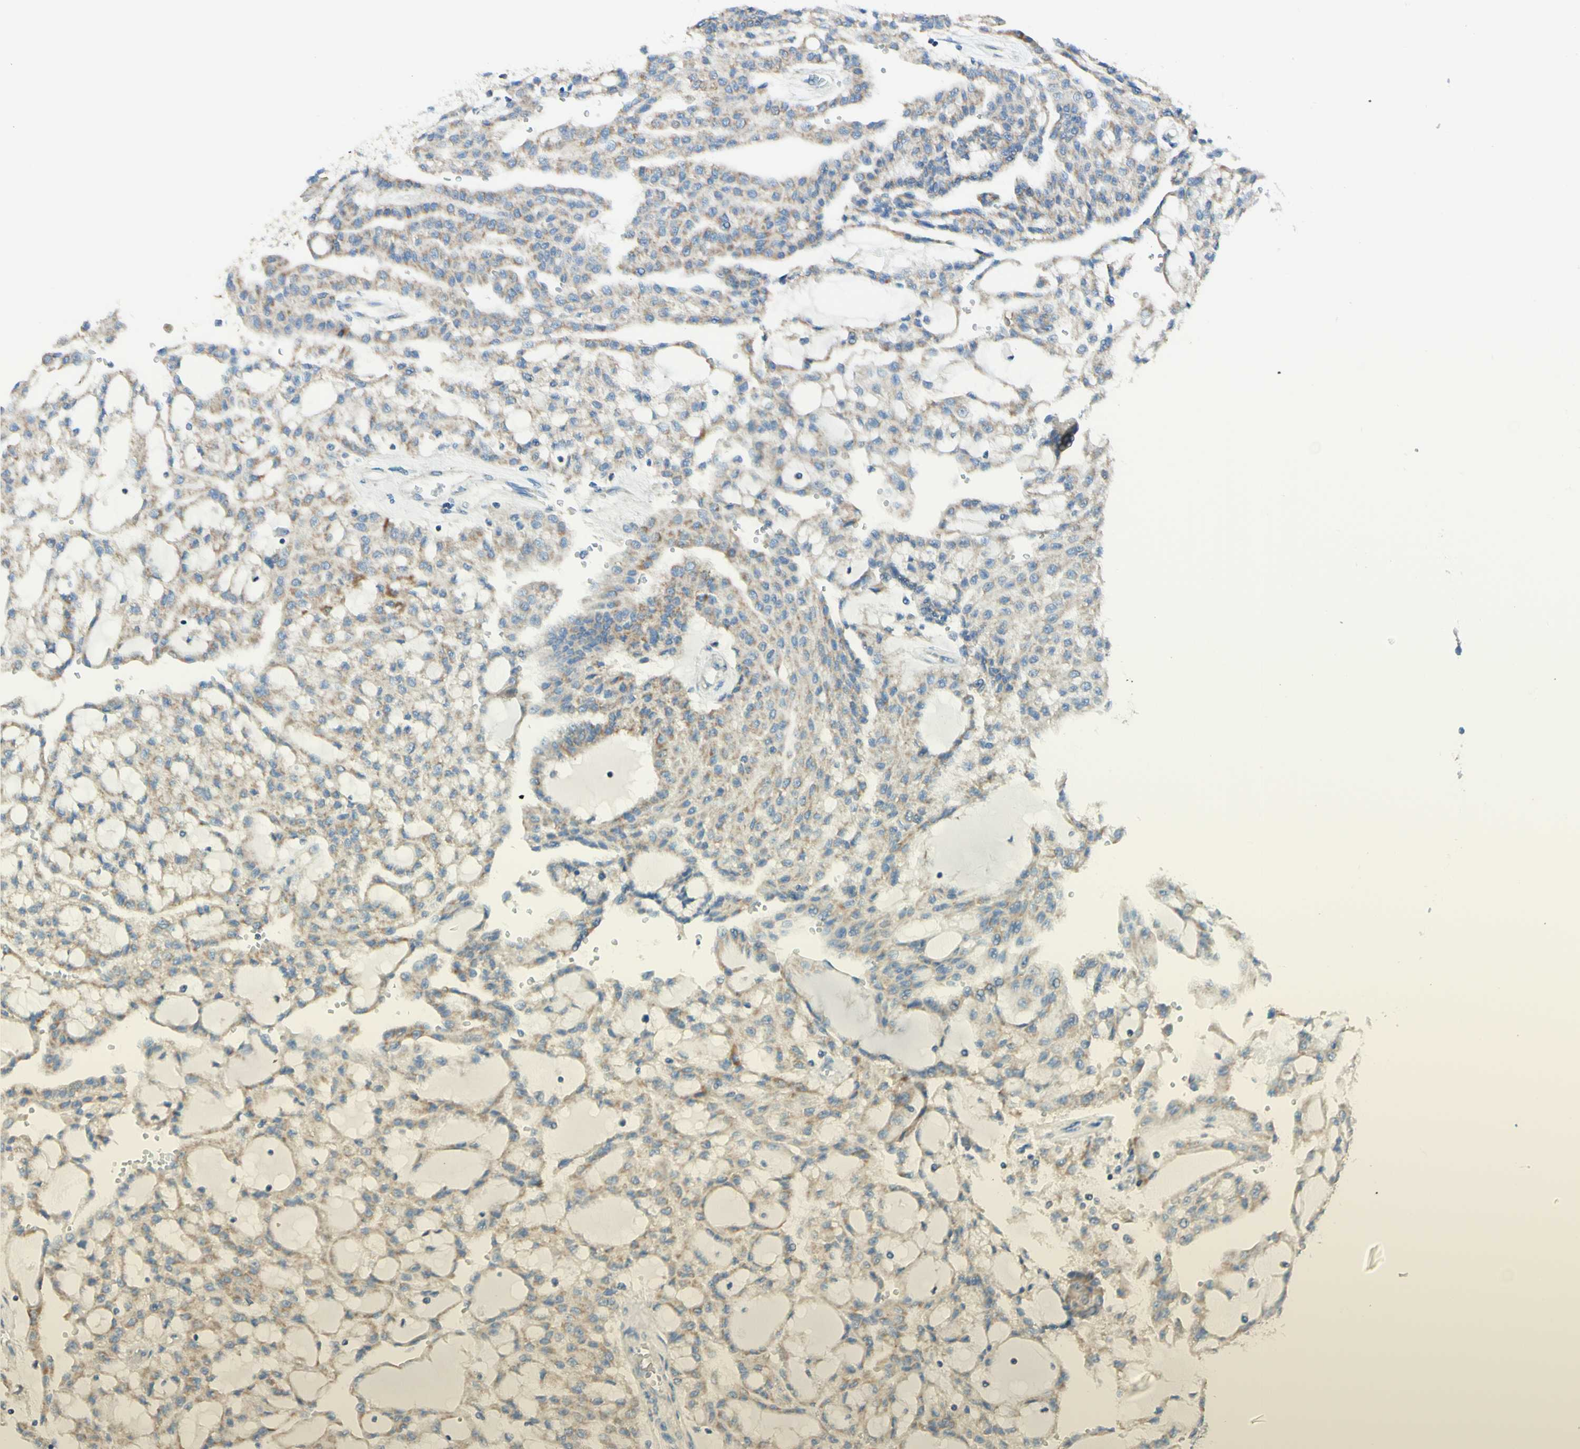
{"staining": {"intensity": "weak", "quantity": ">75%", "location": "cytoplasmic/membranous"}, "tissue": "renal cancer", "cell_type": "Tumor cells", "image_type": "cancer", "snomed": [{"axis": "morphology", "description": "Adenocarcinoma, NOS"}, {"axis": "topography", "description": "Kidney"}], "caption": "This photomicrograph demonstrates IHC staining of adenocarcinoma (renal), with low weak cytoplasmic/membranous expression in approximately >75% of tumor cells.", "gene": "ARMC10", "patient": {"sex": "male", "age": 63}}